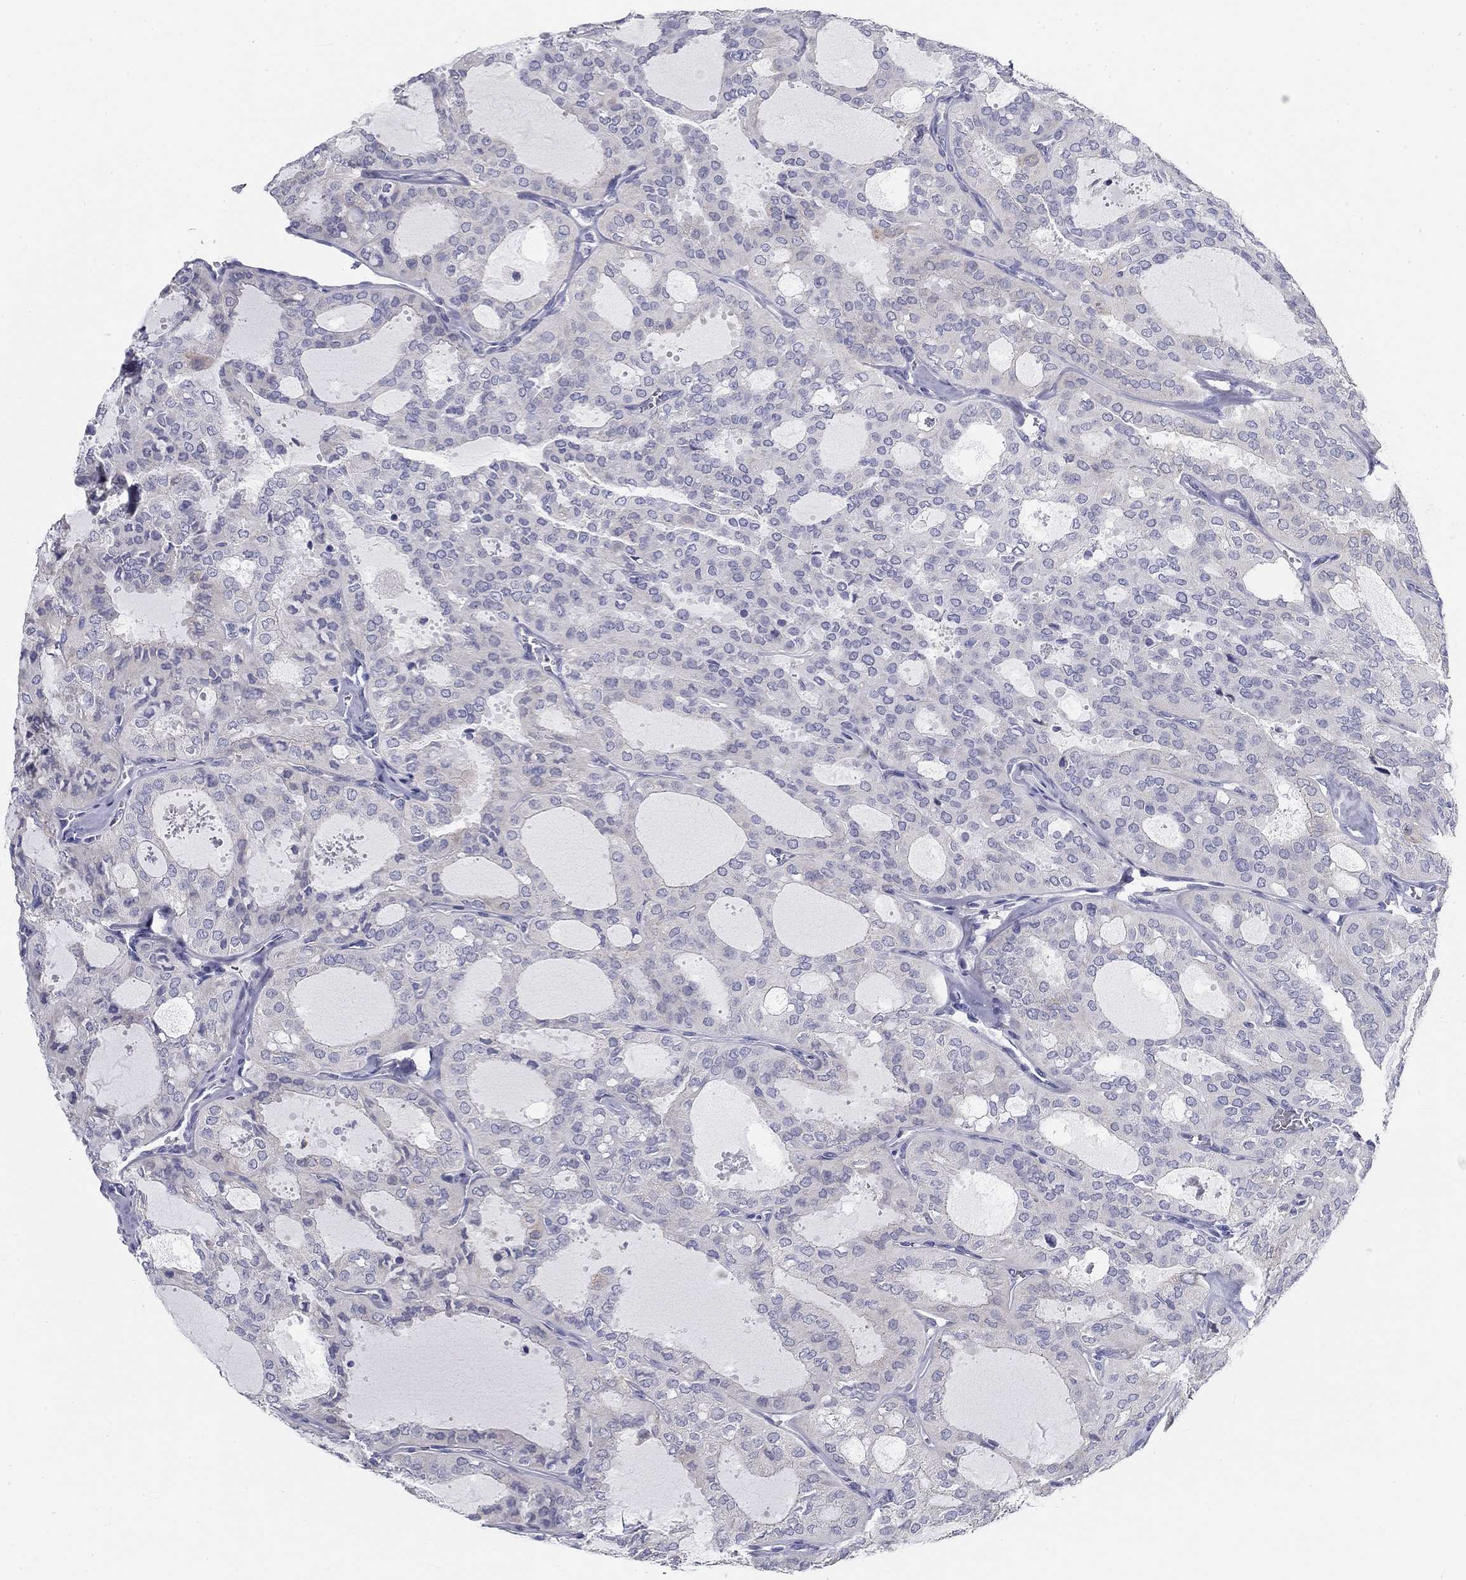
{"staining": {"intensity": "negative", "quantity": "none", "location": "none"}, "tissue": "thyroid cancer", "cell_type": "Tumor cells", "image_type": "cancer", "snomed": [{"axis": "morphology", "description": "Follicular adenoma carcinoma, NOS"}, {"axis": "topography", "description": "Thyroid gland"}], "caption": "The photomicrograph displays no staining of tumor cells in follicular adenoma carcinoma (thyroid).", "gene": "GALNTL5", "patient": {"sex": "male", "age": 75}}